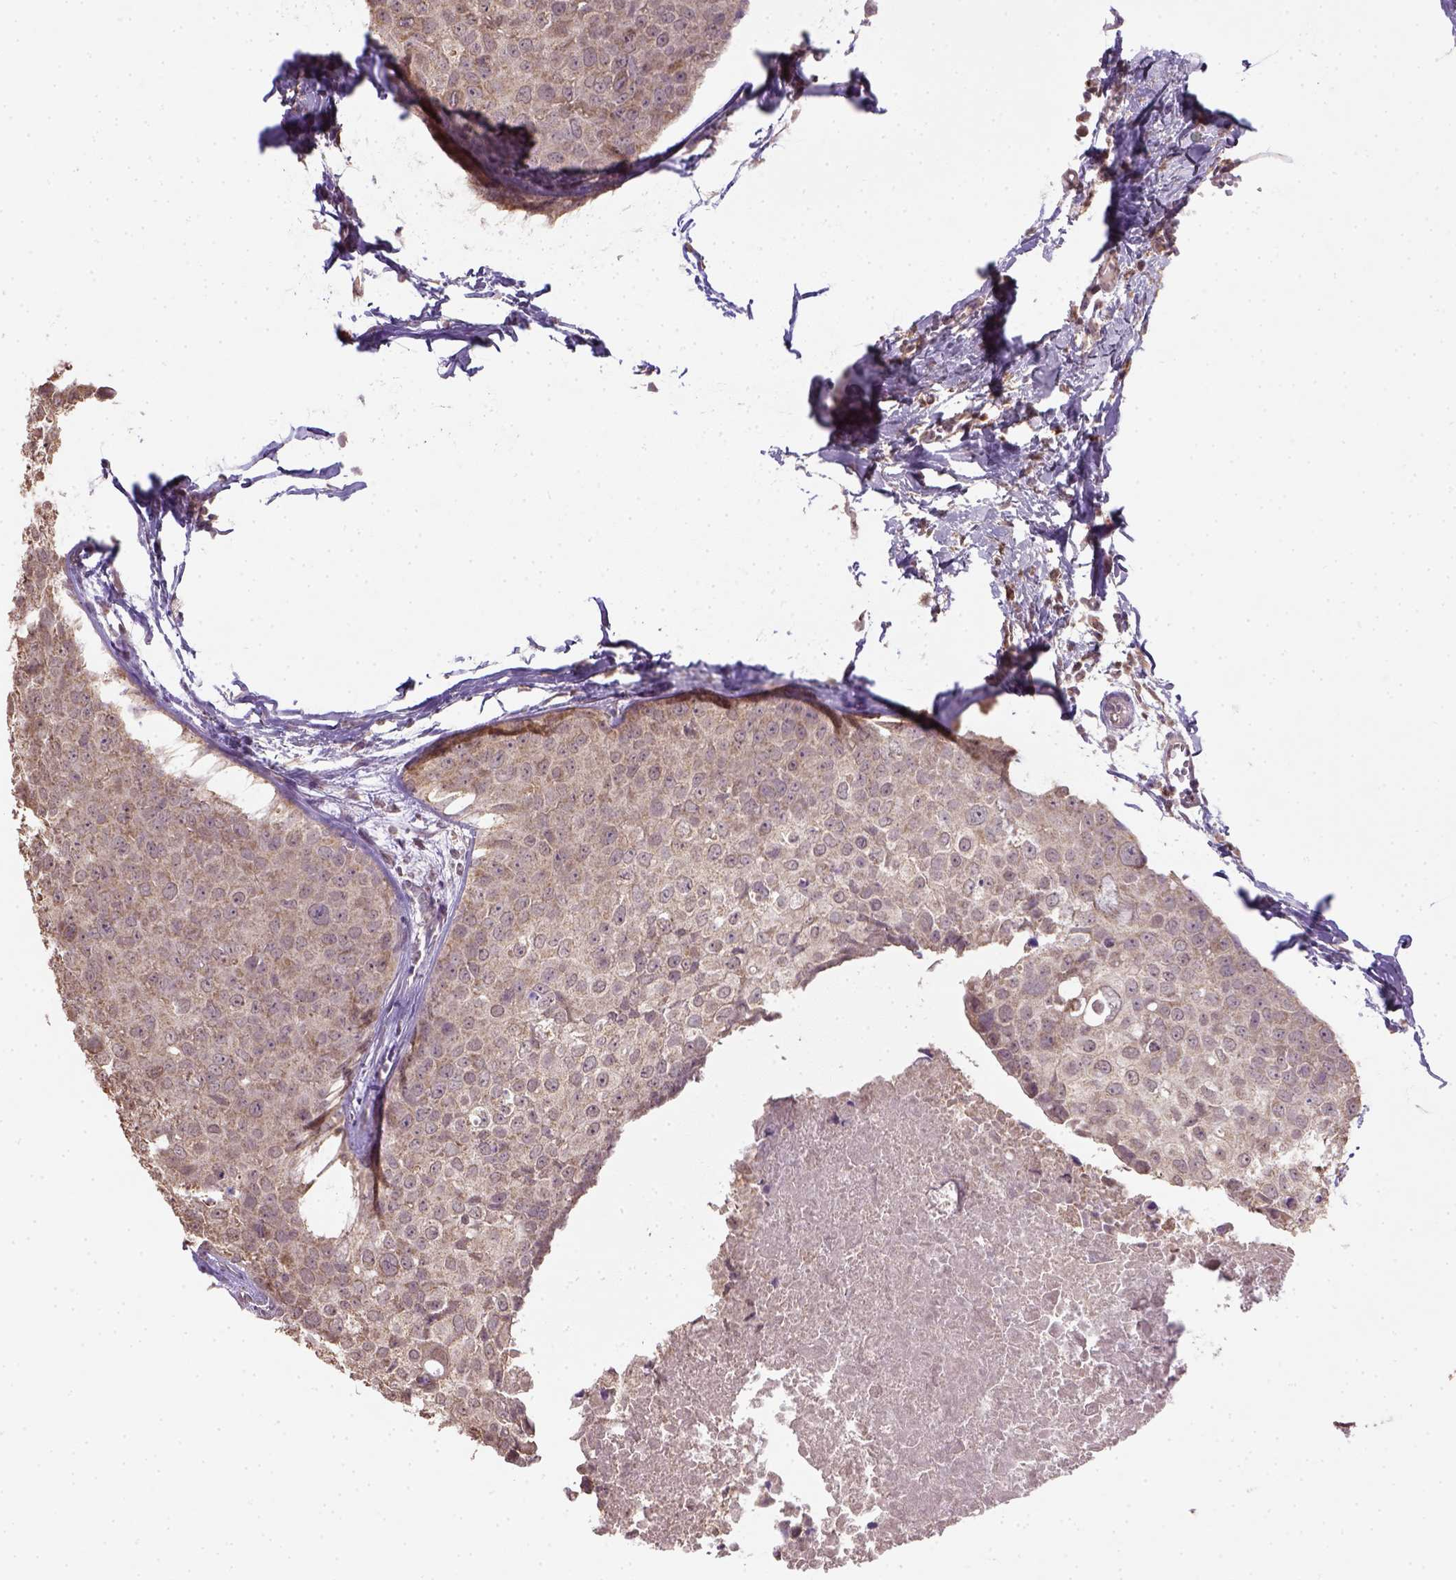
{"staining": {"intensity": "moderate", "quantity": ">75%", "location": "cytoplasmic/membranous"}, "tissue": "breast cancer", "cell_type": "Tumor cells", "image_type": "cancer", "snomed": [{"axis": "morphology", "description": "Duct carcinoma"}, {"axis": "topography", "description": "Breast"}], "caption": "Immunohistochemical staining of human breast intraductal carcinoma demonstrates medium levels of moderate cytoplasmic/membranous protein staining in approximately >75% of tumor cells. (Stains: DAB in brown, nuclei in blue, Microscopy: brightfield microscopy at high magnification).", "gene": "NUDT10", "patient": {"sex": "female", "age": 38}}